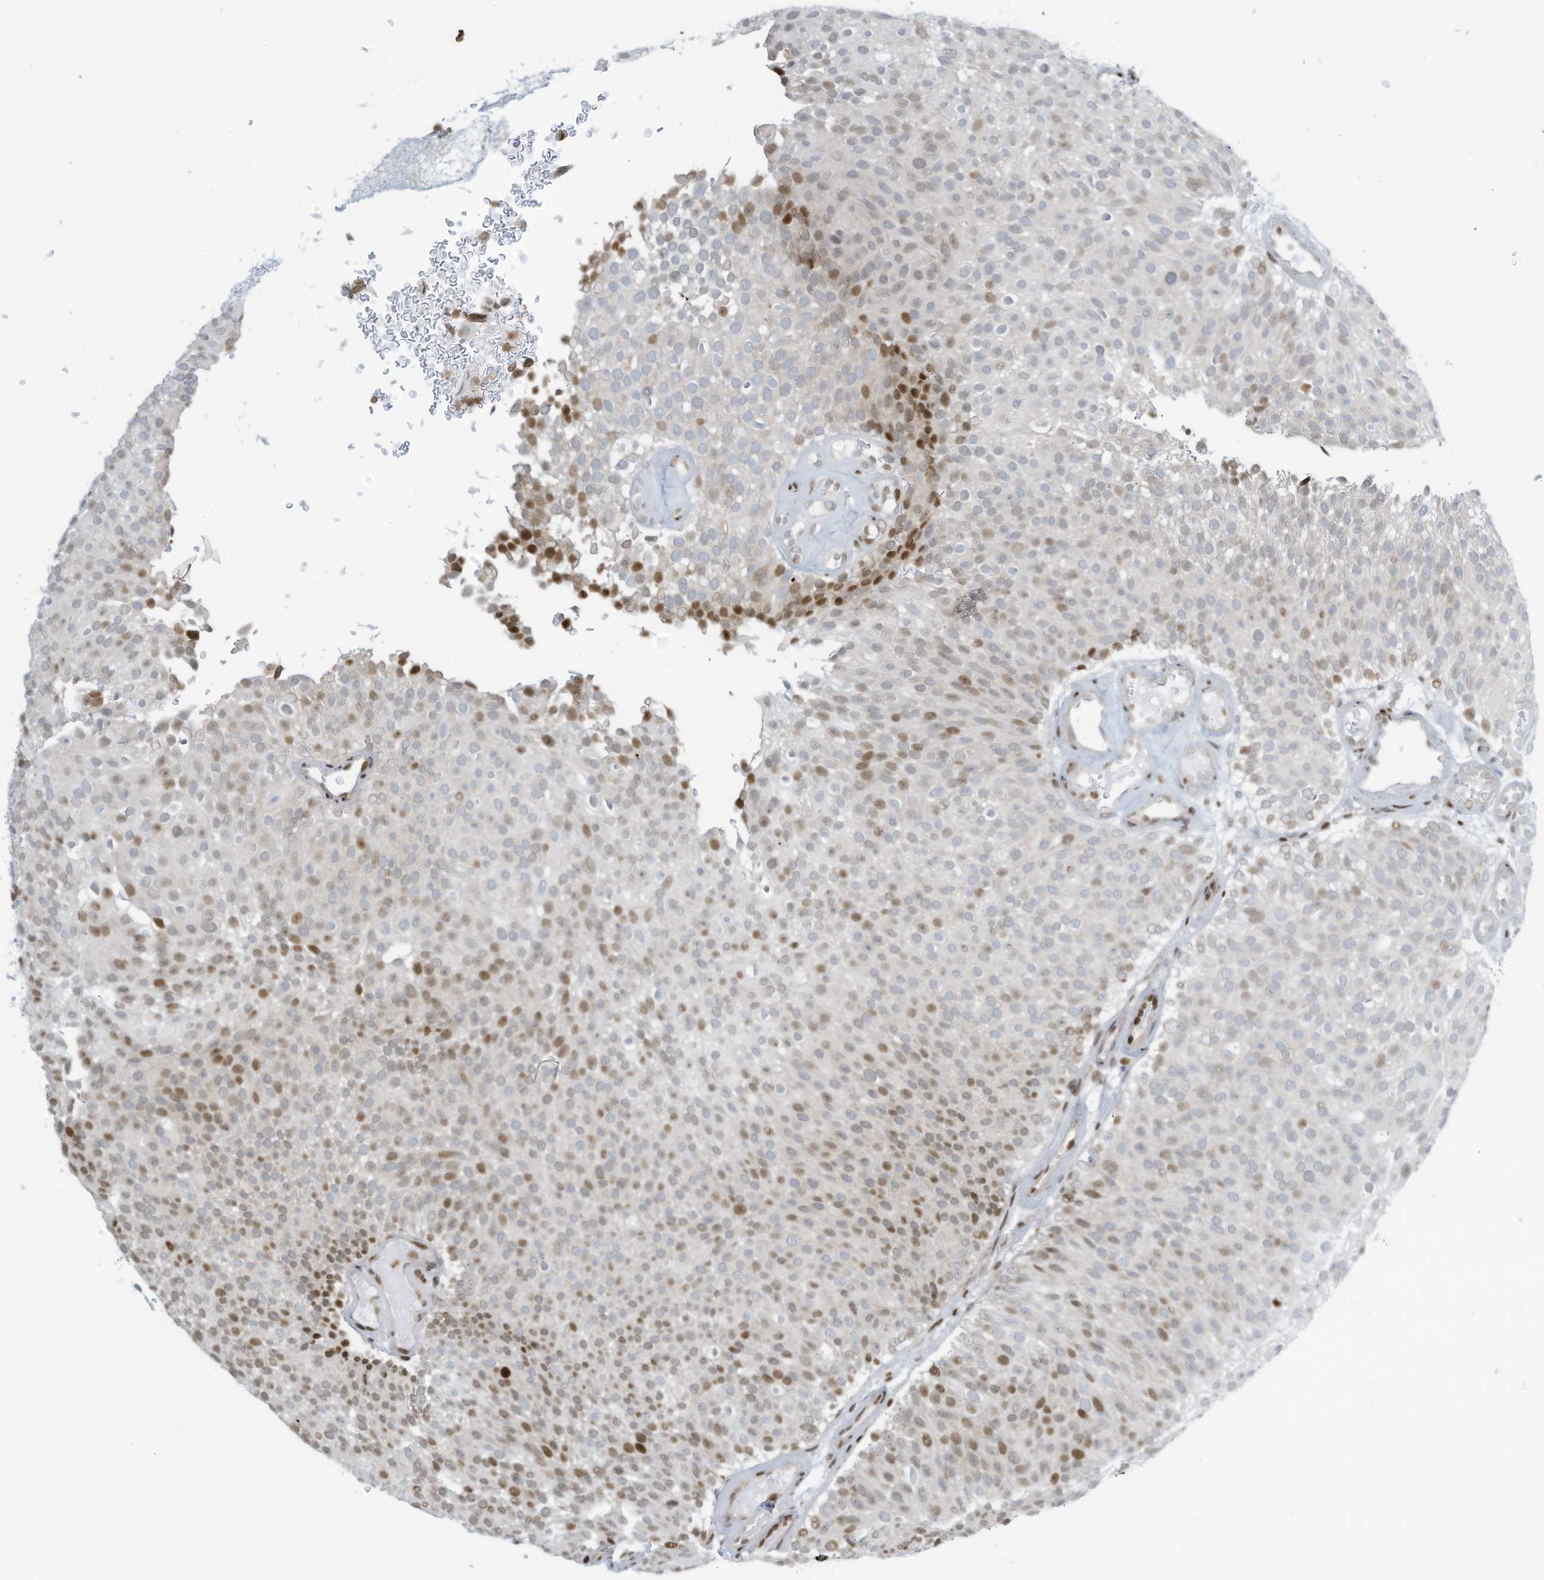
{"staining": {"intensity": "moderate", "quantity": "<25%", "location": "nuclear"}, "tissue": "urothelial cancer", "cell_type": "Tumor cells", "image_type": "cancer", "snomed": [{"axis": "morphology", "description": "Urothelial carcinoma, Low grade"}, {"axis": "topography", "description": "Urinary bladder"}], "caption": "IHC micrograph of human urothelial cancer stained for a protein (brown), which displays low levels of moderate nuclear staining in approximately <25% of tumor cells.", "gene": "ADI1", "patient": {"sex": "male", "age": 78}}